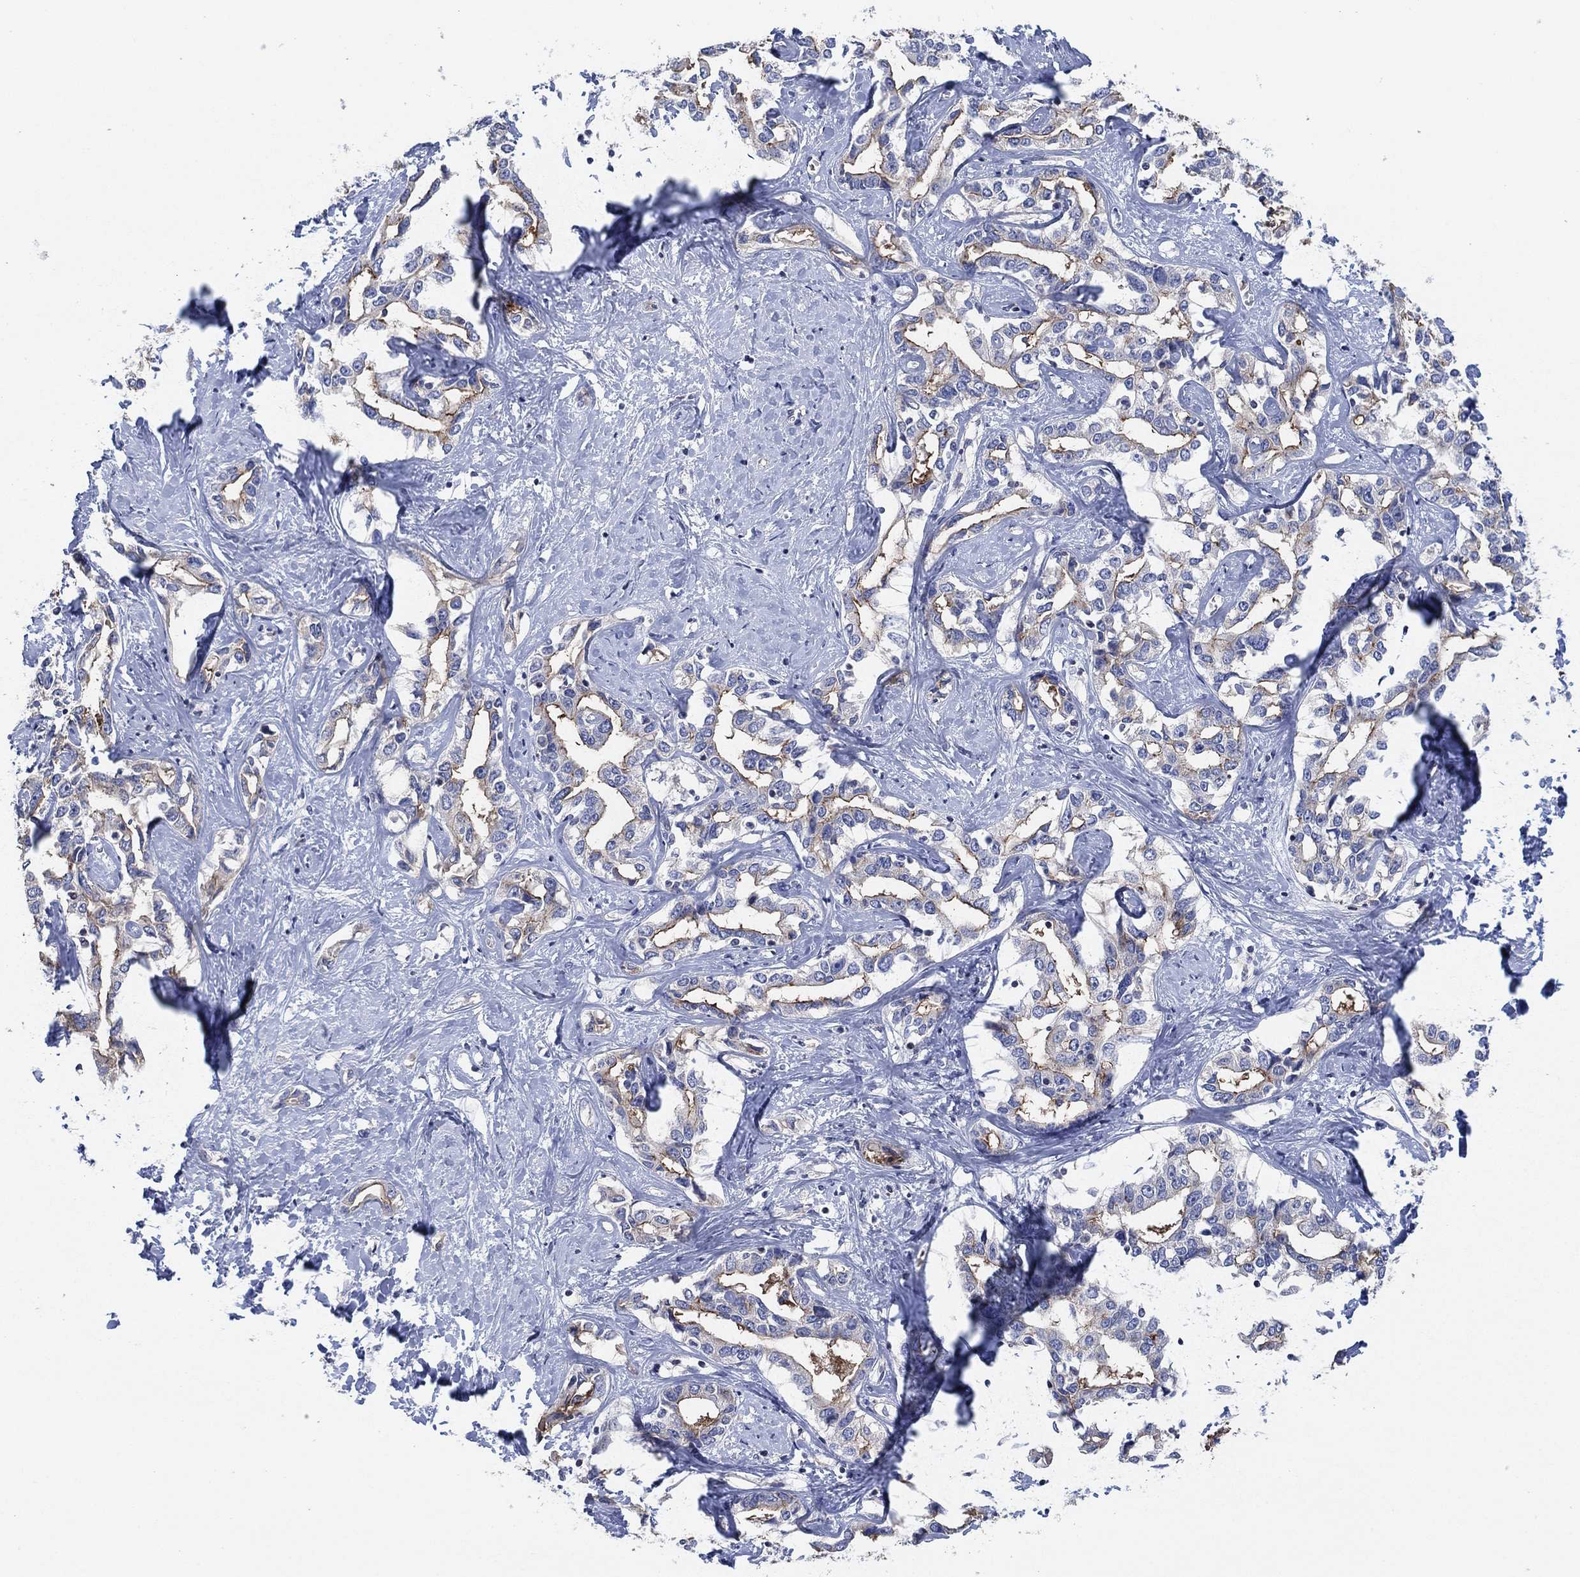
{"staining": {"intensity": "moderate", "quantity": "25%-75%", "location": "cytoplasmic/membranous"}, "tissue": "liver cancer", "cell_type": "Tumor cells", "image_type": "cancer", "snomed": [{"axis": "morphology", "description": "Cholangiocarcinoma"}, {"axis": "topography", "description": "Liver"}], "caption": "This micrograph demonstrates immunohistochemistry (IHC) staining of liver cancer, with medium moderate cytoplasmic/membranous positivity in approximately 25%-75% of tumor cells.", "gene": "CFTR", "patient": {"sex": "male", "age": 59}}